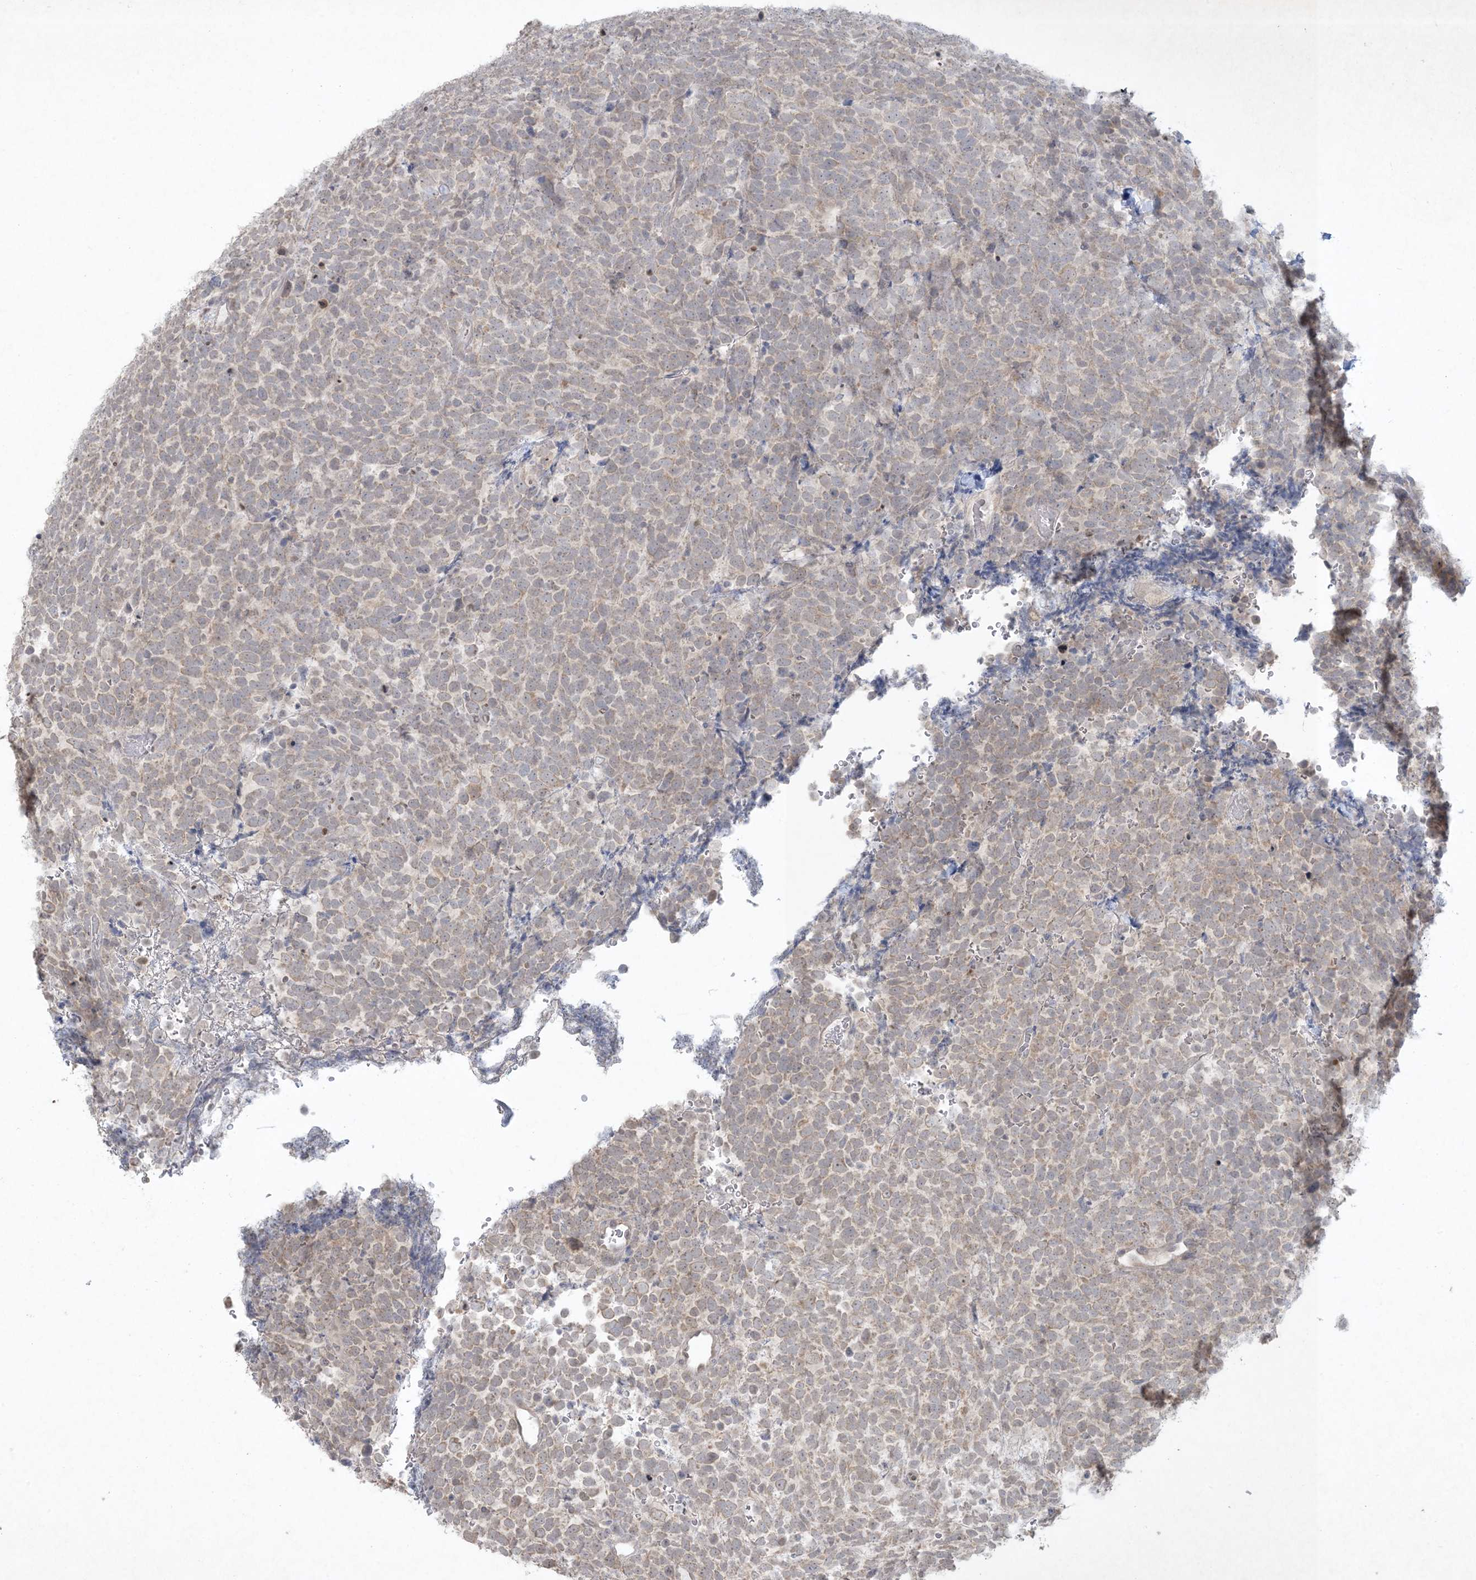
{"staining": {"intensity": "weak", "quantity": "<25%", "location": "nuclear"}, "tissue": "urothelial cancer", "cell_type": "Tumor cells", "image_type": "cancer", "snomed": [{"axis": "morphology", "description": "Urothelial carcinoma, High grade"}, {"axis": "topography", "description": "Urinary bladder"}], "caption": "Tumor cells are negative for brown protein staining in urothelial cancer.", "gene": "NRBP2", "patient": {"sex": "female", "age": 82}}